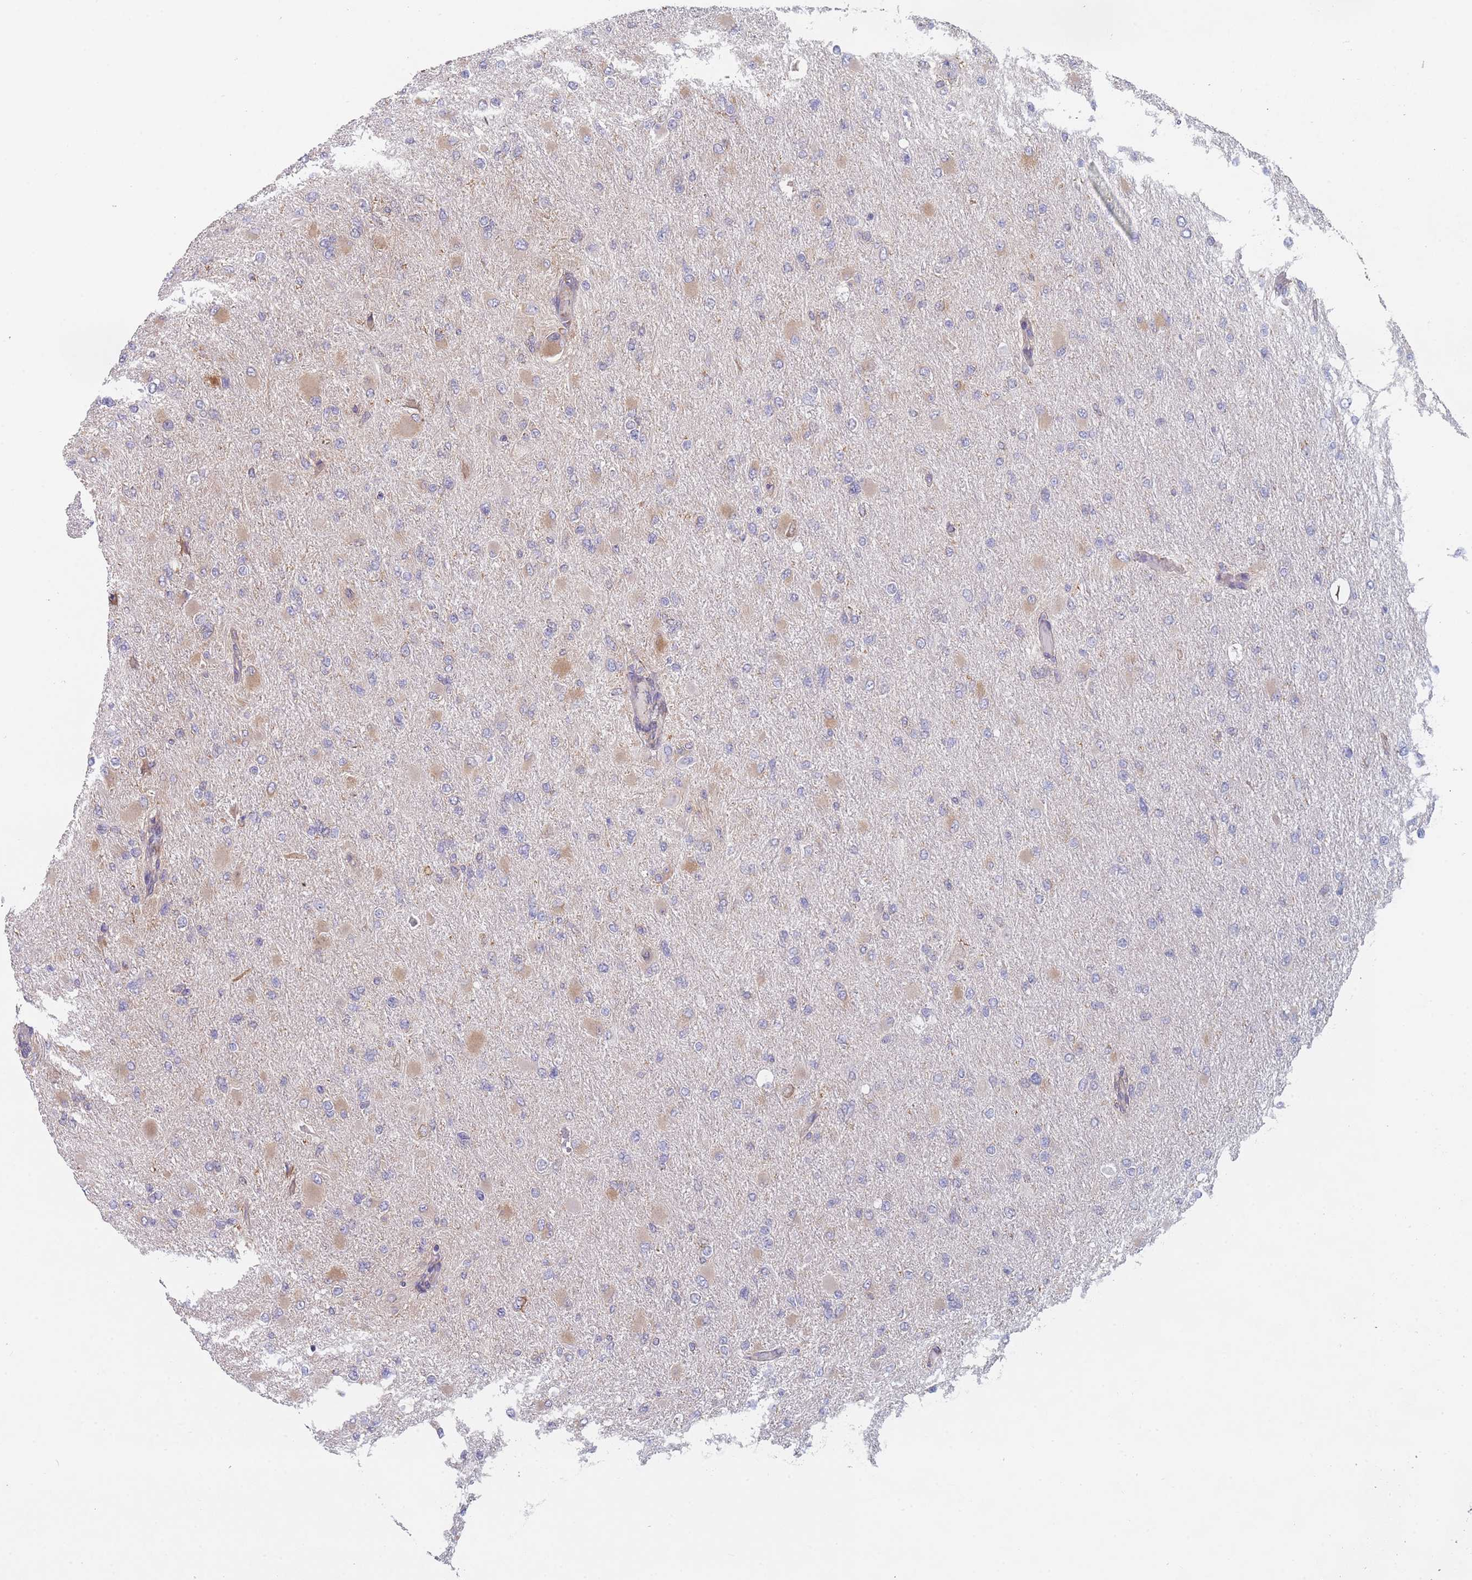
{"staining": {"intensity": "weak", "quantity": "<25%", "location": "cytoplasmic/membranous"}, "tissue": "glioma", "cell_type": "Tumor cells", "image_type": "cancer", "snomed": [{"axis": "morphology", "description": "Glioma, malignant, High grade"}, {"axis": "topography", "description": "Cerebral cortex"}], "caption": "DAB (3,3'-diaminobenzidine) immunohistochemical staining of malignant glioma (high-grade) exhibits no significant positivity in tumor cells. The staining was performed using DAB (3,3'-diaminobenzidine) to visualize the protein expression in brown, while the nuclei were stained in blue with hematoxylin (Magnification: 20x).", "gene": "OR7C2", "patient": {"sex": "female", "age": 36}}